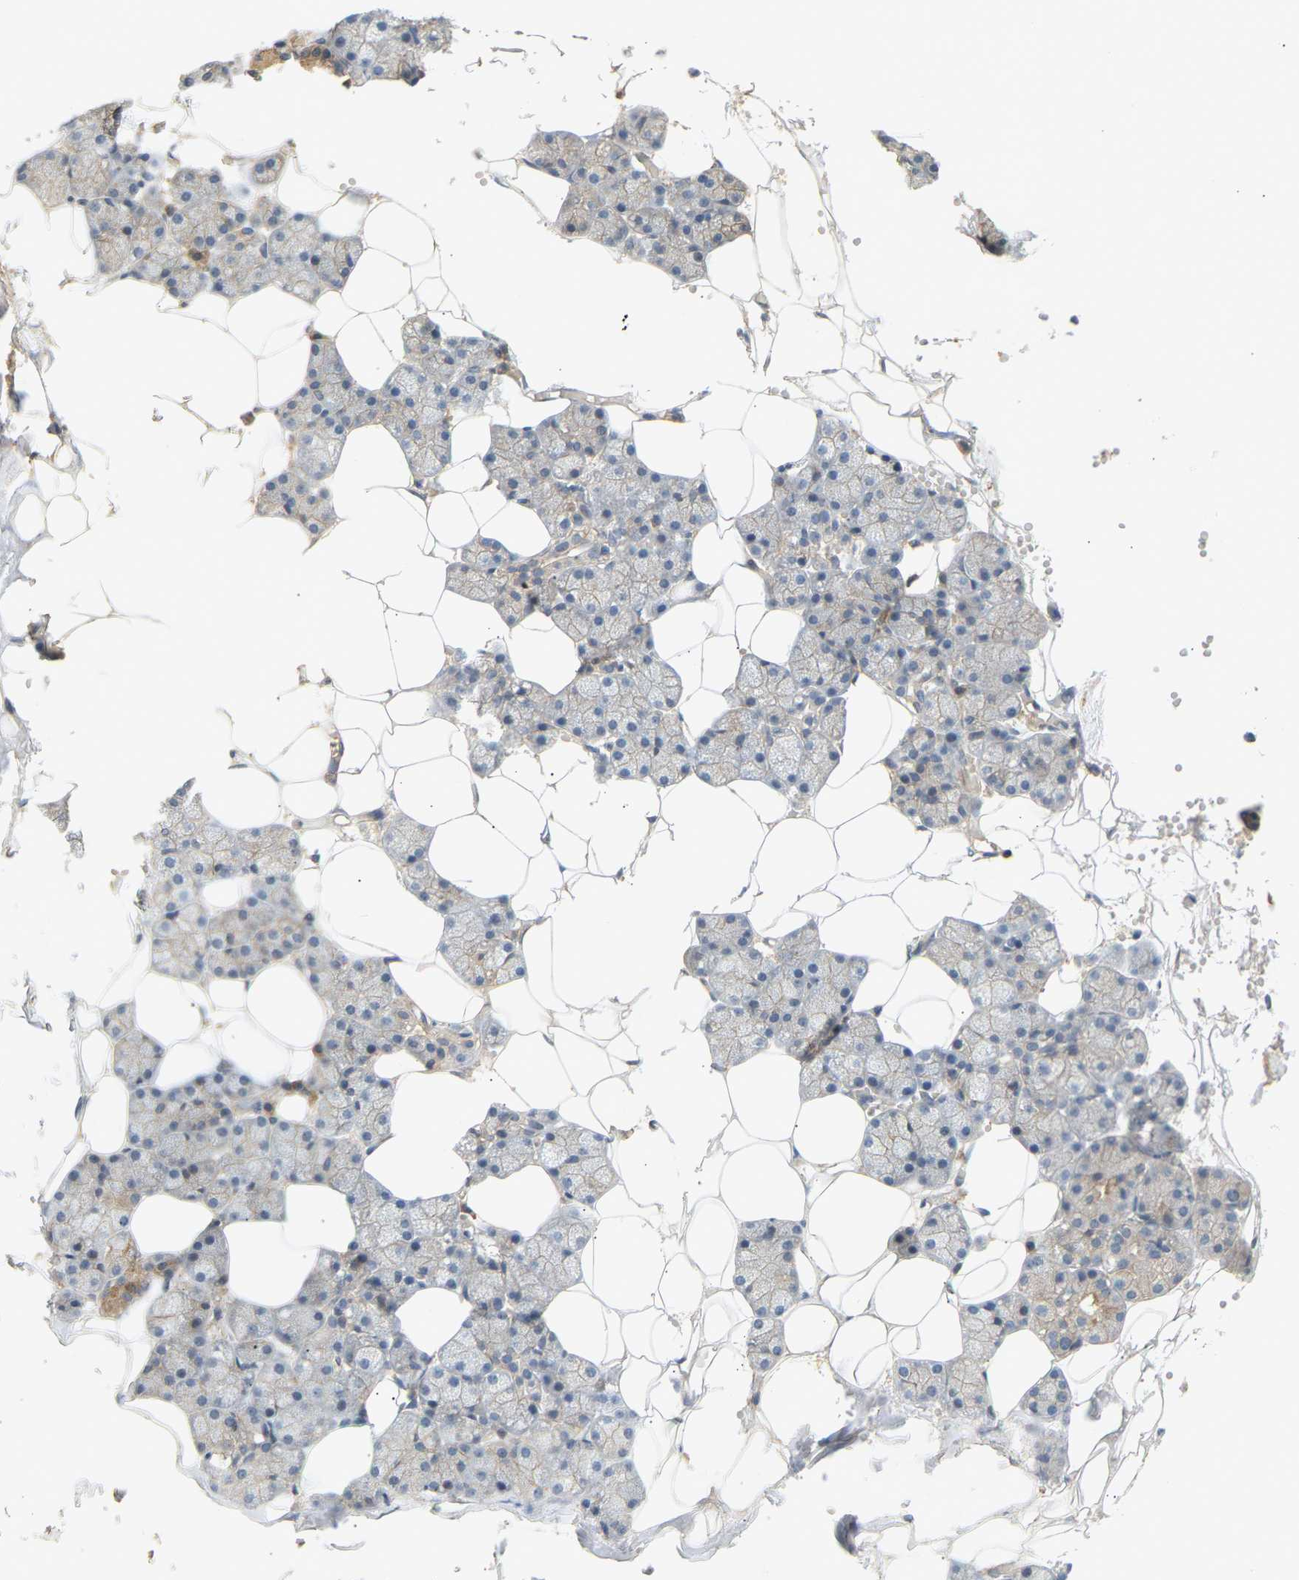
{"staining": {"intensity": "weak", "quantity": "25%-75%", "location": "cytoplasmic/membranous"}, "tissue": "salivary gland", "cell_type": "Glandular cells", "image_type": "normal", "snomed": [{"axis": "morphology", "description": "Normal tissue, NOS"}, {"axis": "topography", "description": "Salivary gland"}], "caption": "Protein expression by immunohistochemistry exhibits weak cytoplasmic/membranous positivity in about 25%-75% of glandular cells in benign salivary gland. The staining is performed using DAB (3,3'-diaminobenzidine) brown chromogen to label protein expression. The nuclei are counter-stained blue using hematoxylin.", "gene": "RGL1", "patient": {"sex": "male", "age": 62}}